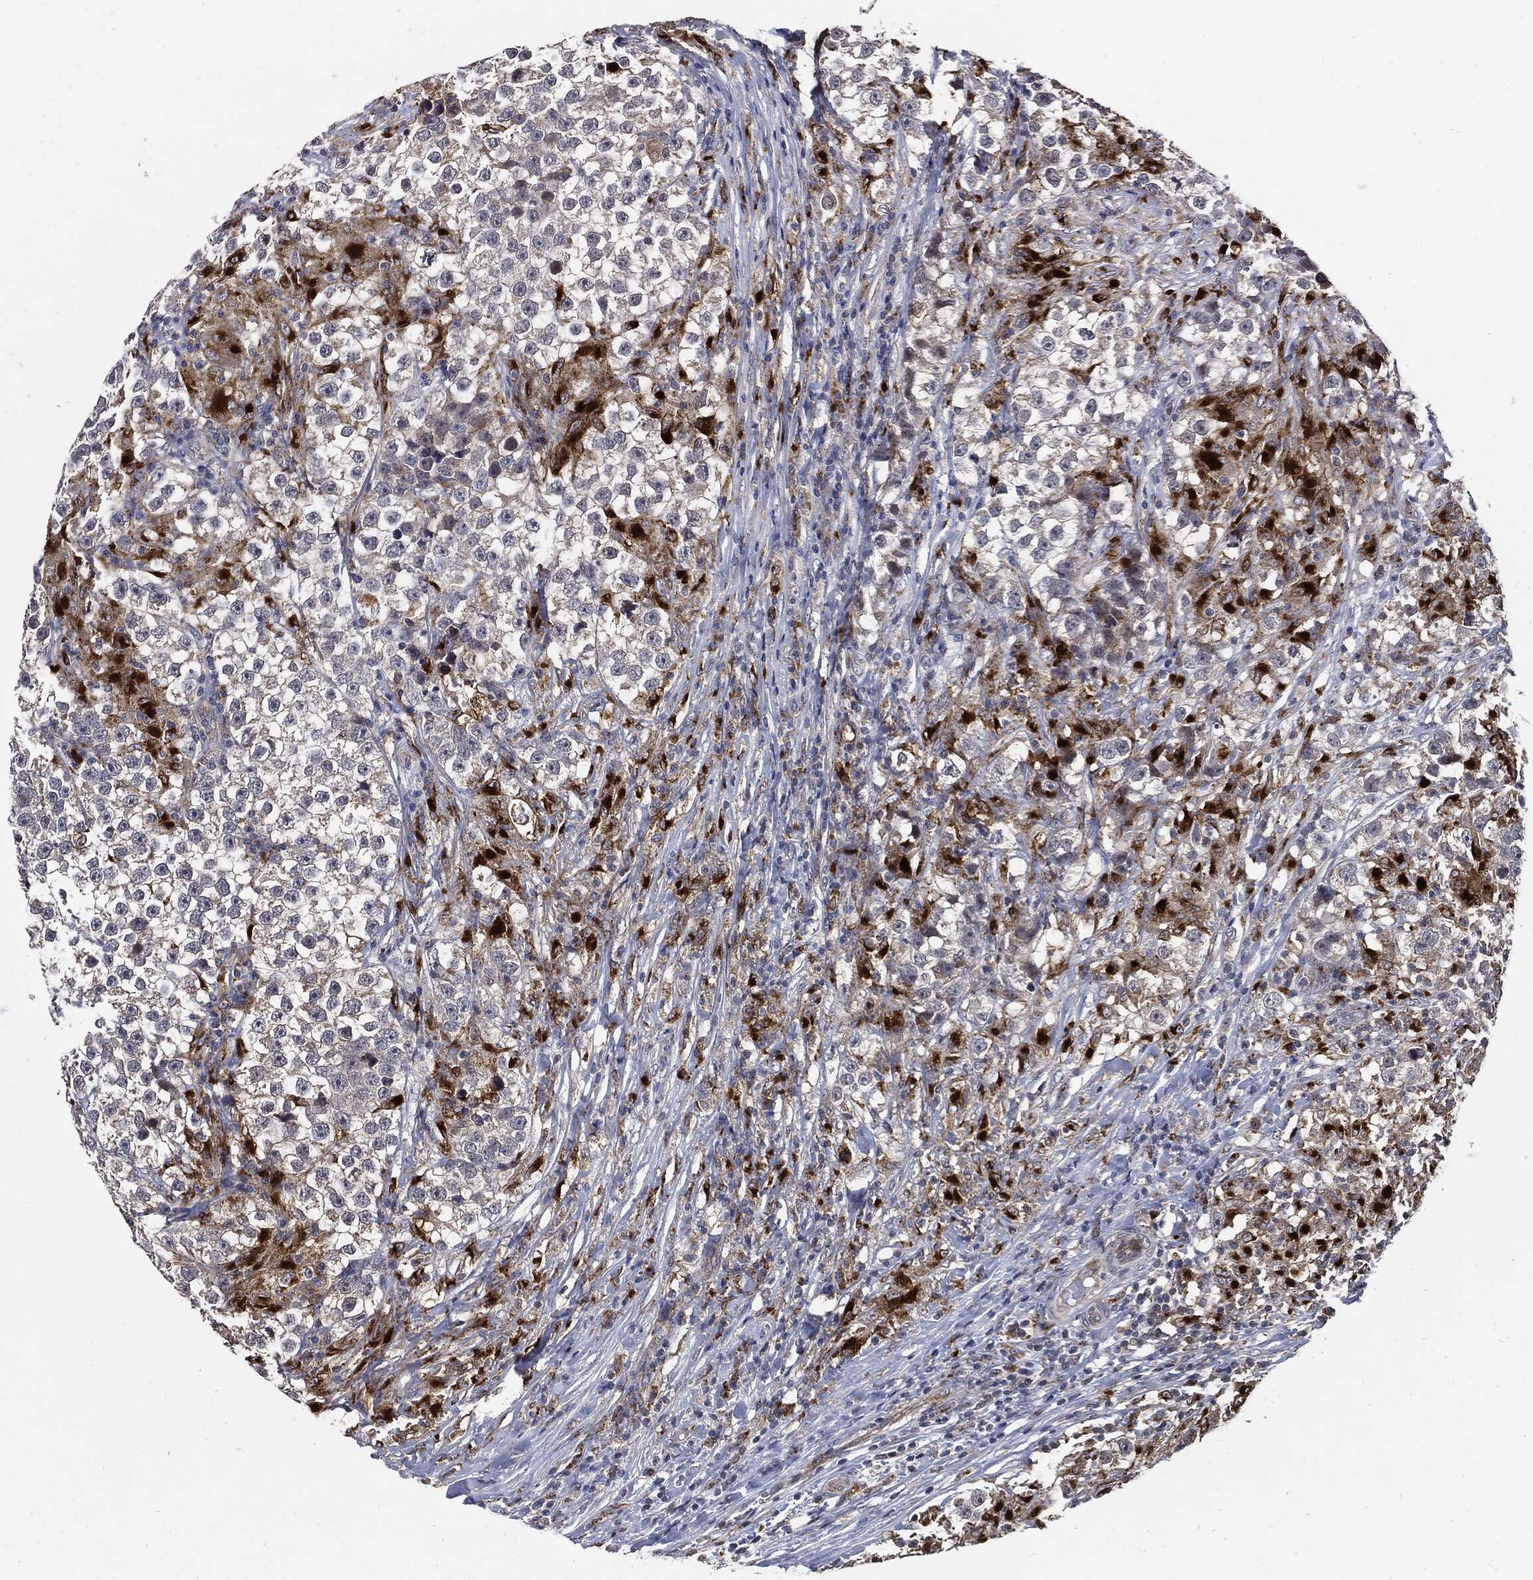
{"staining": {"intensity": "negative", "quantity": "none", "location": "none"}, "tissue": "testis cancer", "cell_type": "Tumor cells", "image_type": "cancer", "snomed": [{"axis": "morphology", "description": "Seminoma, NOS"}, {"axis": "topography", "description": "Testis"}], "caption": "A photomicrograph of human testis cancer (seminoma) is negative for staining in tumor cells.", "gene": "SLC31A2", "patient": {"sex": "male", "age": 46}}